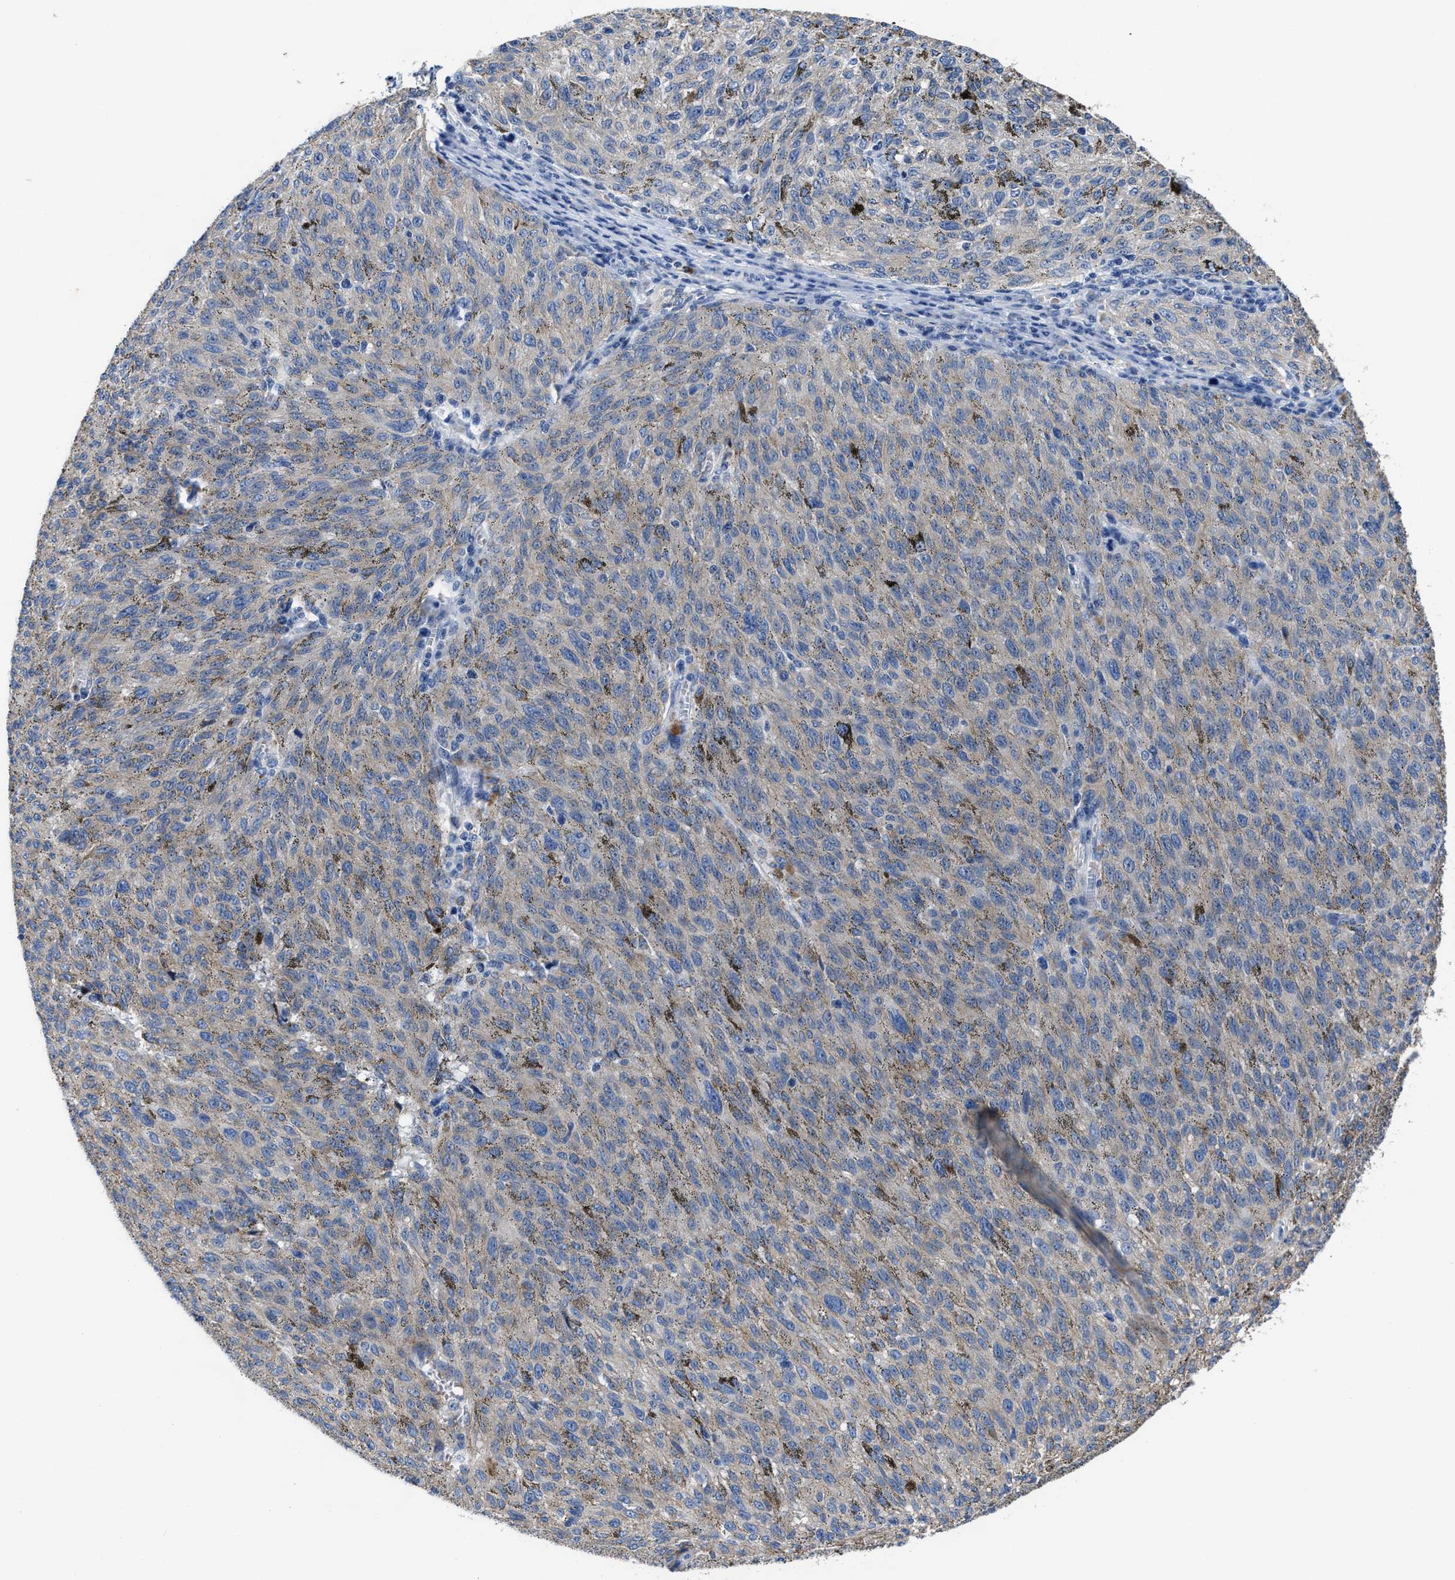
{"staining": {"intensity": "negative", "quantity": "none", "location": "none"}, "tissue": "melanoma", "cell_type": "Tumor cells", "image_type": "cancer", "snomed": [{"axis": "morphology", "description": "Malignant melanoma, NOS"}, {"axis": "topography", "description": "Skin"}], "caption": "Immunohistochemistry (IHC) of human melanoma displays no expression in tumor cells. Brightfield microscopy of immunohistochemistry (IHC) stained with DAB (brown) and hematoxylin (blue), captured at high magnification.", "gene": "GHITM", "patient": {"sex": "female", "age": 72}}